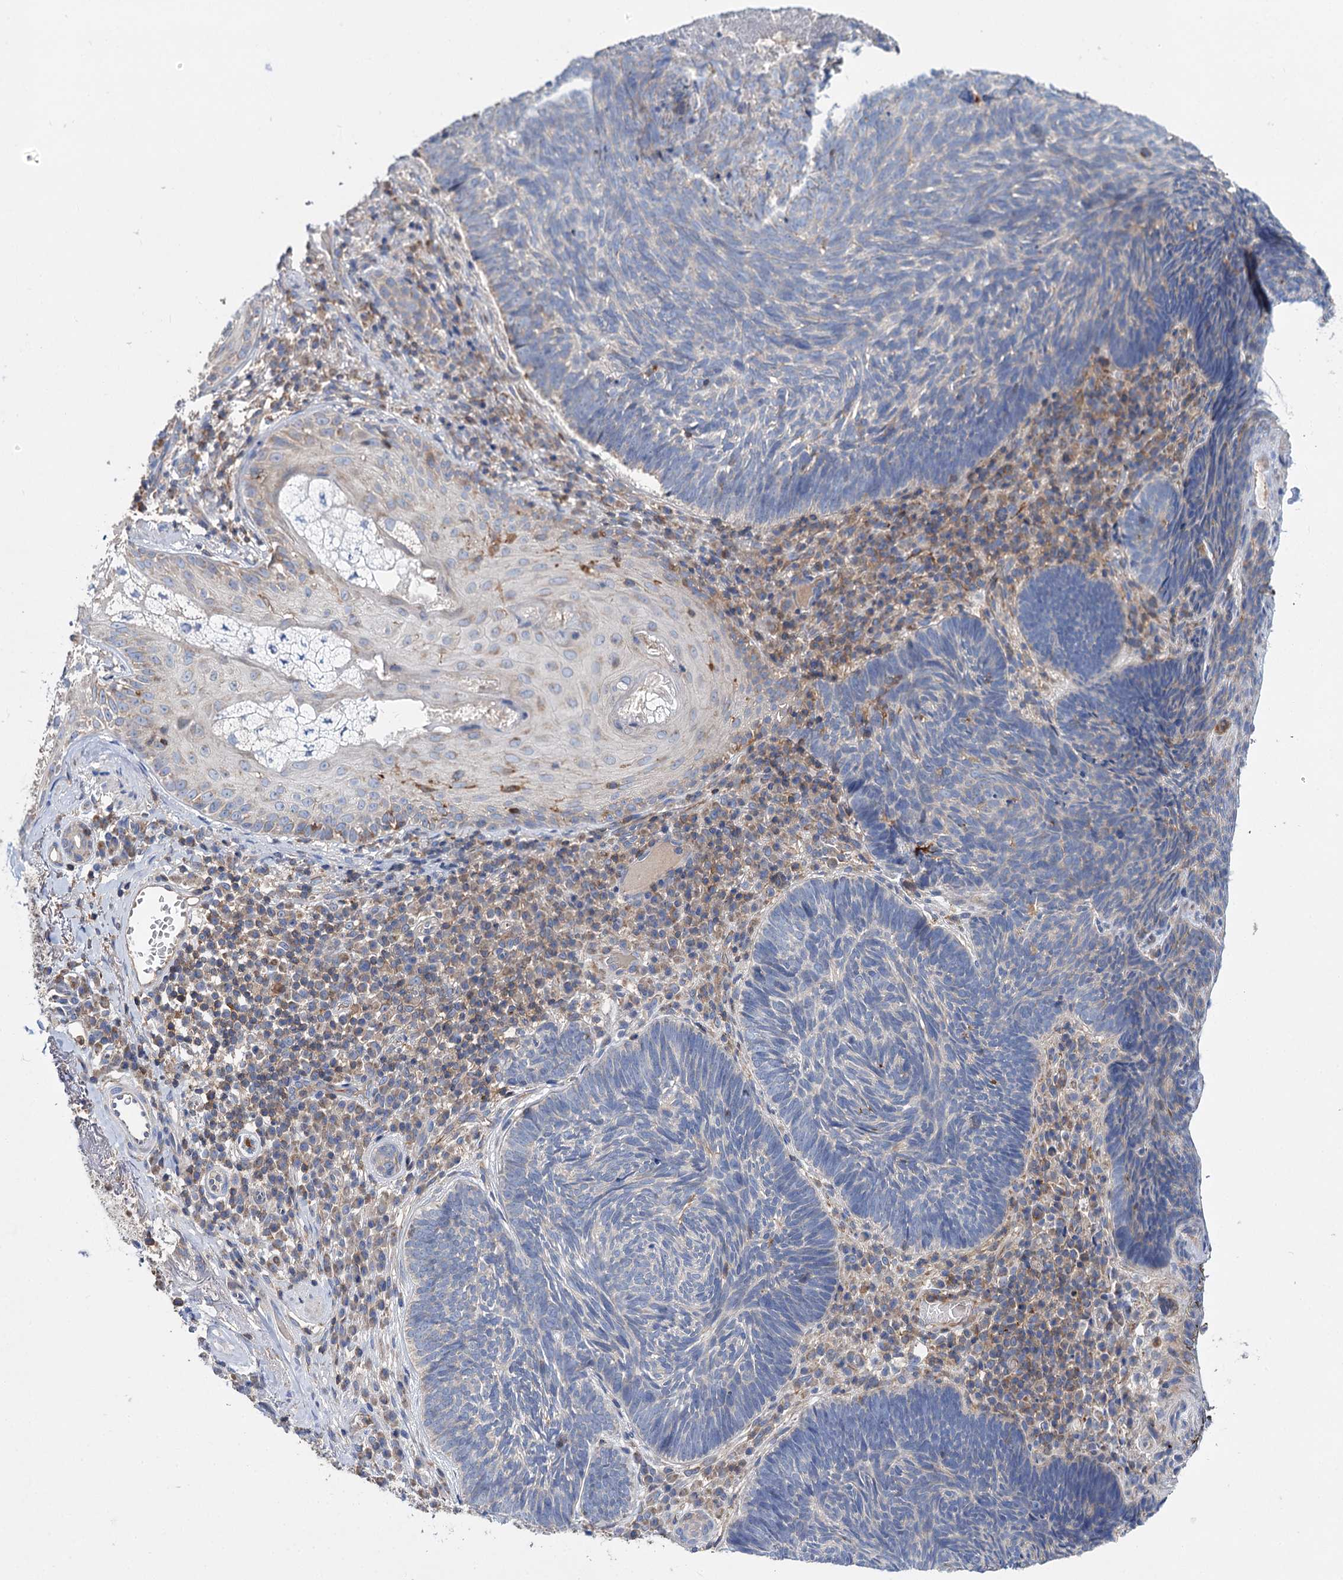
{"staining": {"intensity": "negative", "quantity": "none", "location": "none"}, "tissue": "skin cancer", "cell_type": "Tumor cells", "image_type": "cancer", "snomed": [{"axis": "morphology", "description": "Basal cell carcinoma"}, {"axis": "topography", "description": "Skin"}], "caption": "Tumor cells are negative for protein expression in human skin cancer.", "gene": "UBASH3B", "patient": {"sex": "male", "age": 88}}